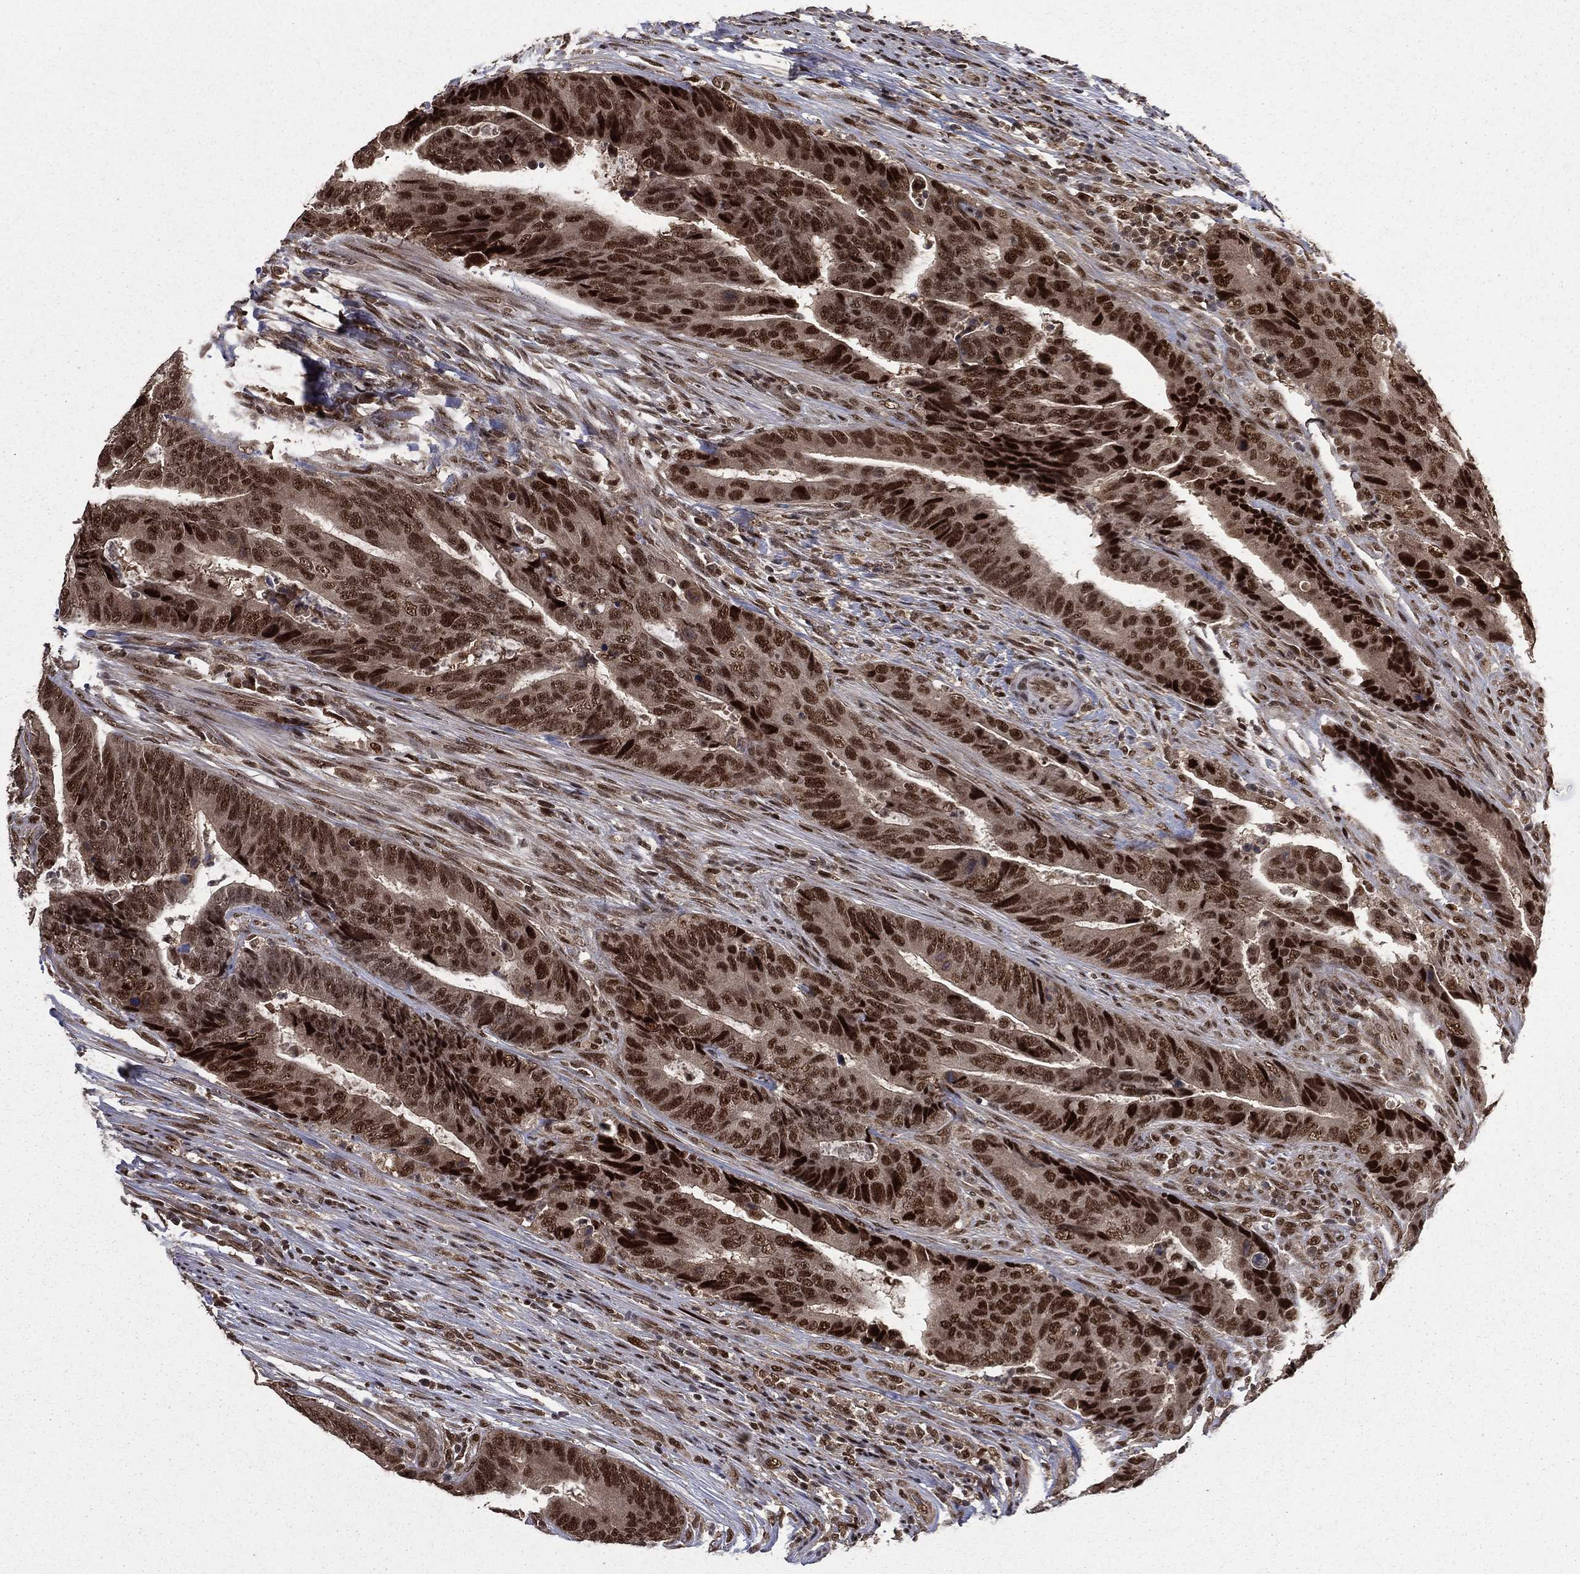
{"staining": {"intensity": "strong", "quantity": "25%-75%", "location": "nuclear"}, "tissue": "colorectal cancer", "cell_type": "Tumor cells", "image_type": "cancer", "snomed": [{"axis": "morphology", "description": "Adenocarcinoma, NOS"}, {"axis": "topography", "description": "Colon"}], "caption": "Immunohistochemistry (IHC) of human adenocarcinoma (colorectal) shows high levels of strong nuclear expression in approximately 25%-75% of tumor cells. (DAB IHC with brightfield microscopy, high magnification).", "gene": "JMJD6", "patient": {"sex": "female", "age": 56}}